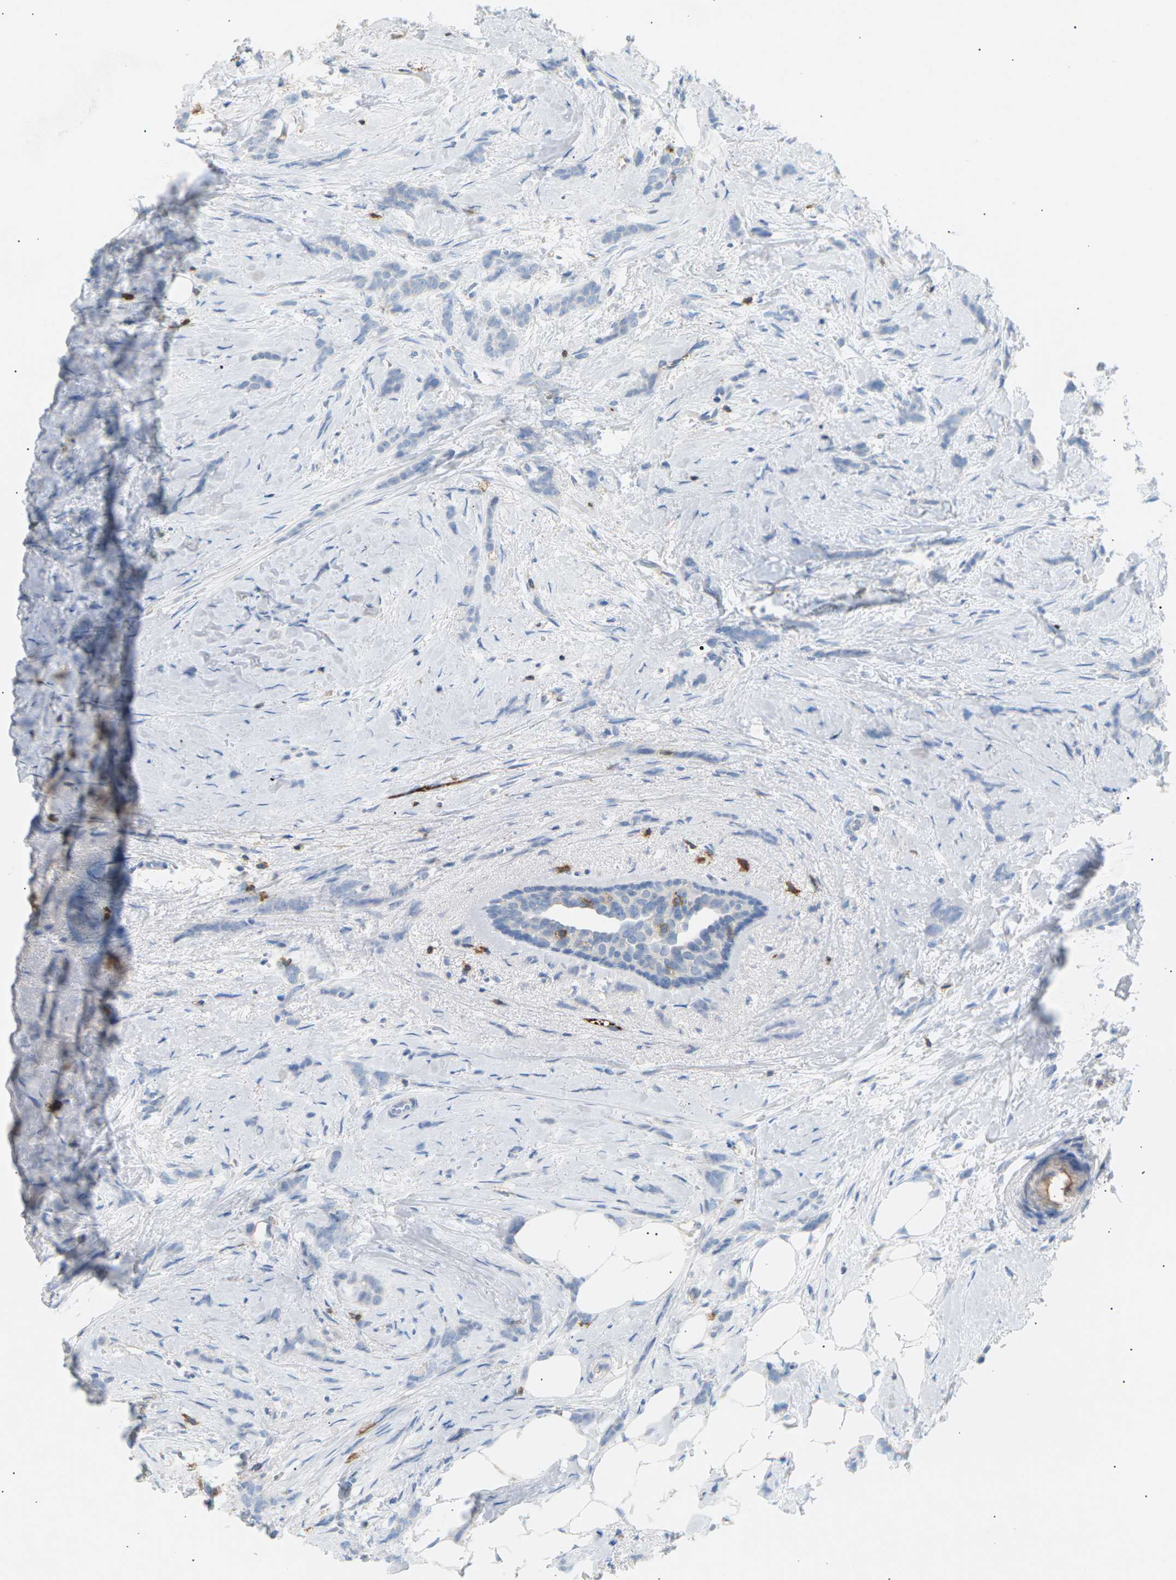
{"staining": {"intensity": "negative", "quantity": "none", "location": "none"}, "tissue": "breast cancer", "cell_type": "Tumor cells", "image_type": "cancer", "snomed": [{"axis": "morphology", "description": "Lobular carcinoma, in situ"}, {"axis": "morphology", "description": "Lobular carcinoma"}, {"axis": "topography", "description": "Breast"}], "caption": "Immunohistochemical staining of human breast lobular carcinoma exhibits no significant staining in tumor cells.", "gene": "LIME1", "patient": {"sex": "female", "age": 41}}